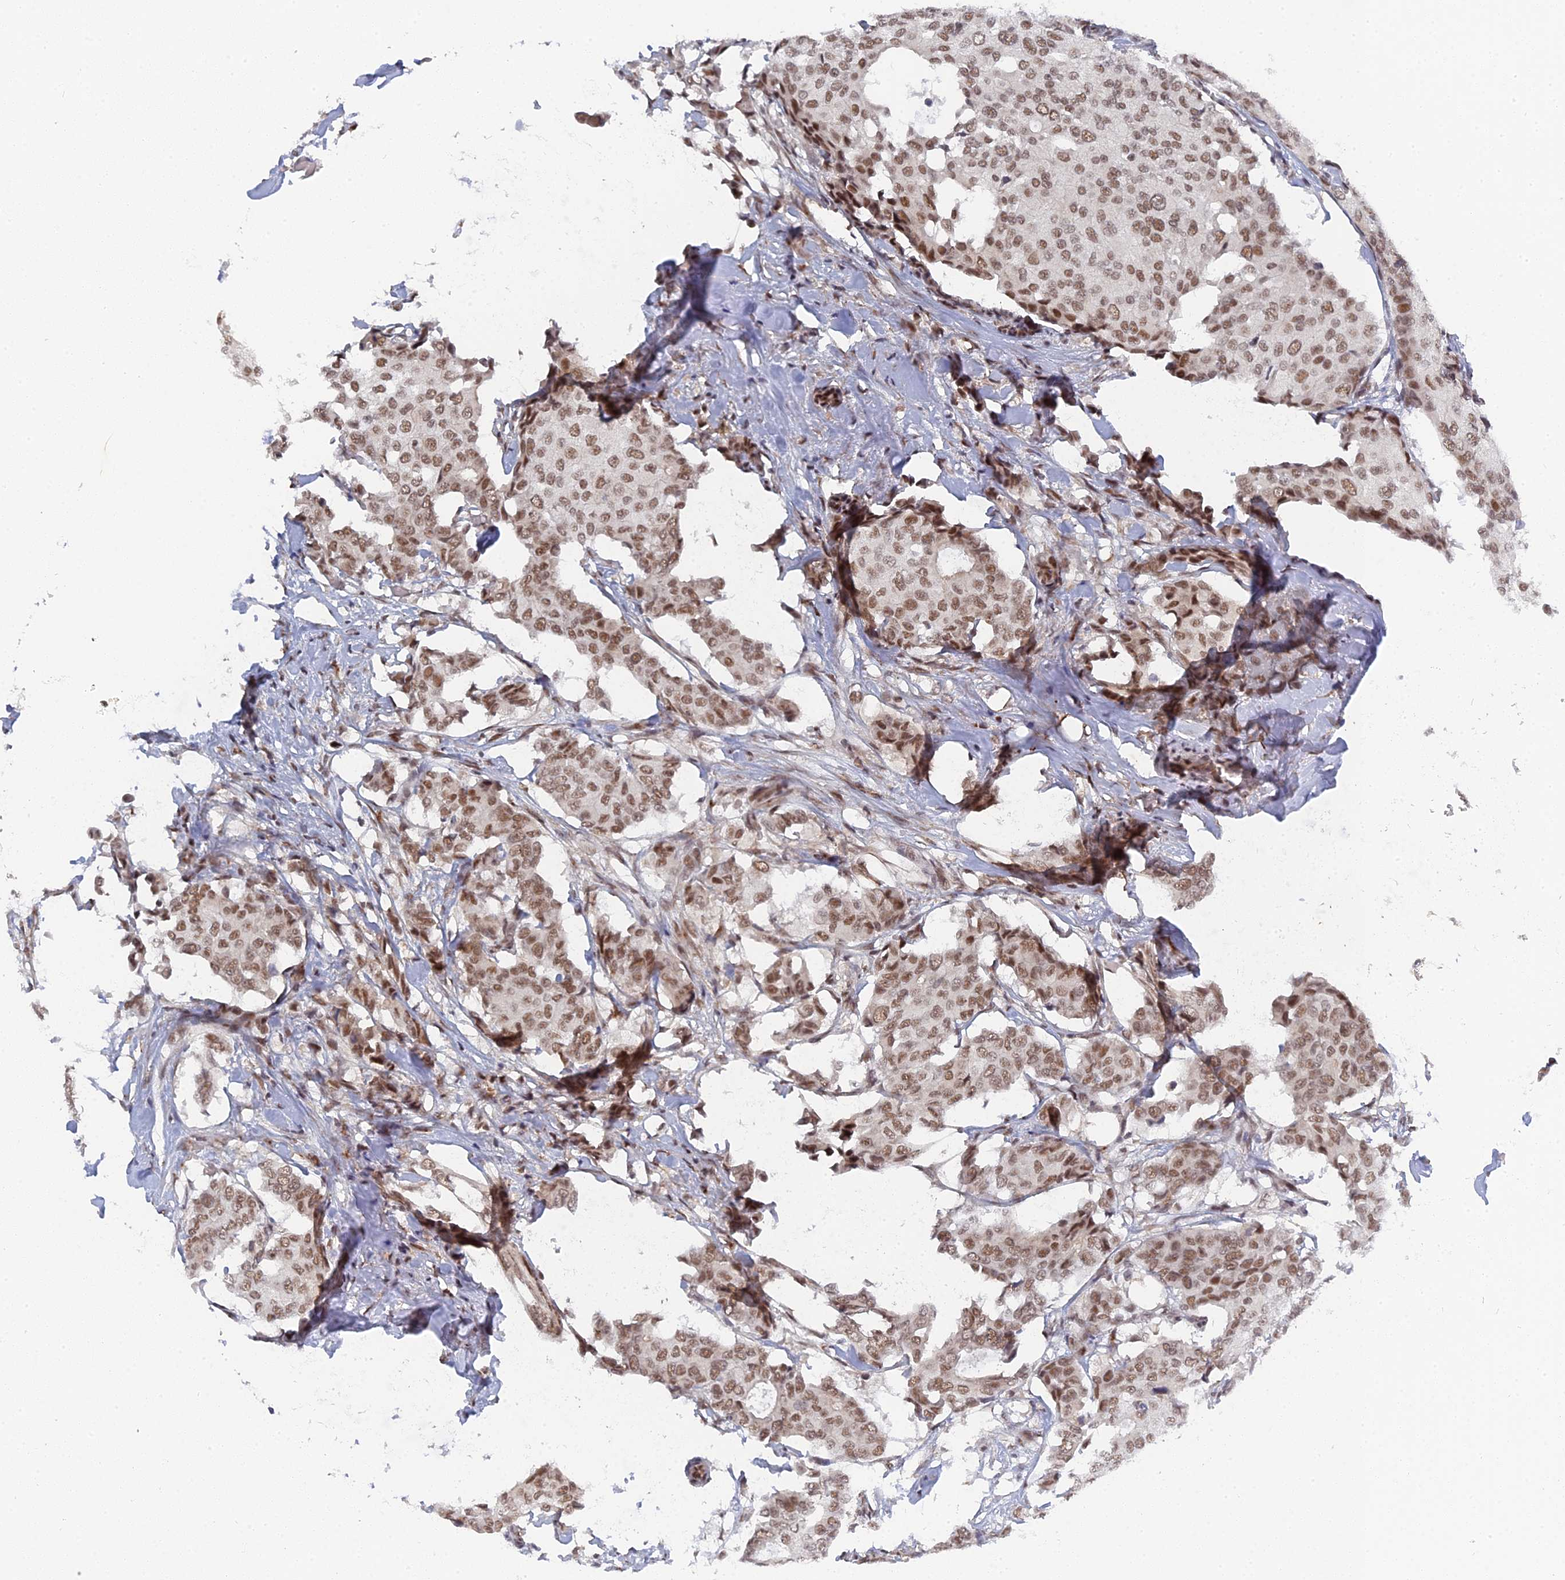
{"staining": {"intensity": "moderate", "quantity": ">75%", "location": "nuclear"}, "tissue": "breast cancer", "cell_type": "Tumor cells", "image_type": "cancer", "snomed": [{"axis": "morphology", "description": "Duct carcinoma"}, {"axis": "topography", "description": "Breast"}], "caption": "Brown immunohistochemical staining in breast intraductal carcinoma shows moderate nuclear positivity in approximately >75% of tumor cells.", "gene": "CCDC85A", "patient": {"sex": "female", "age": 75}}